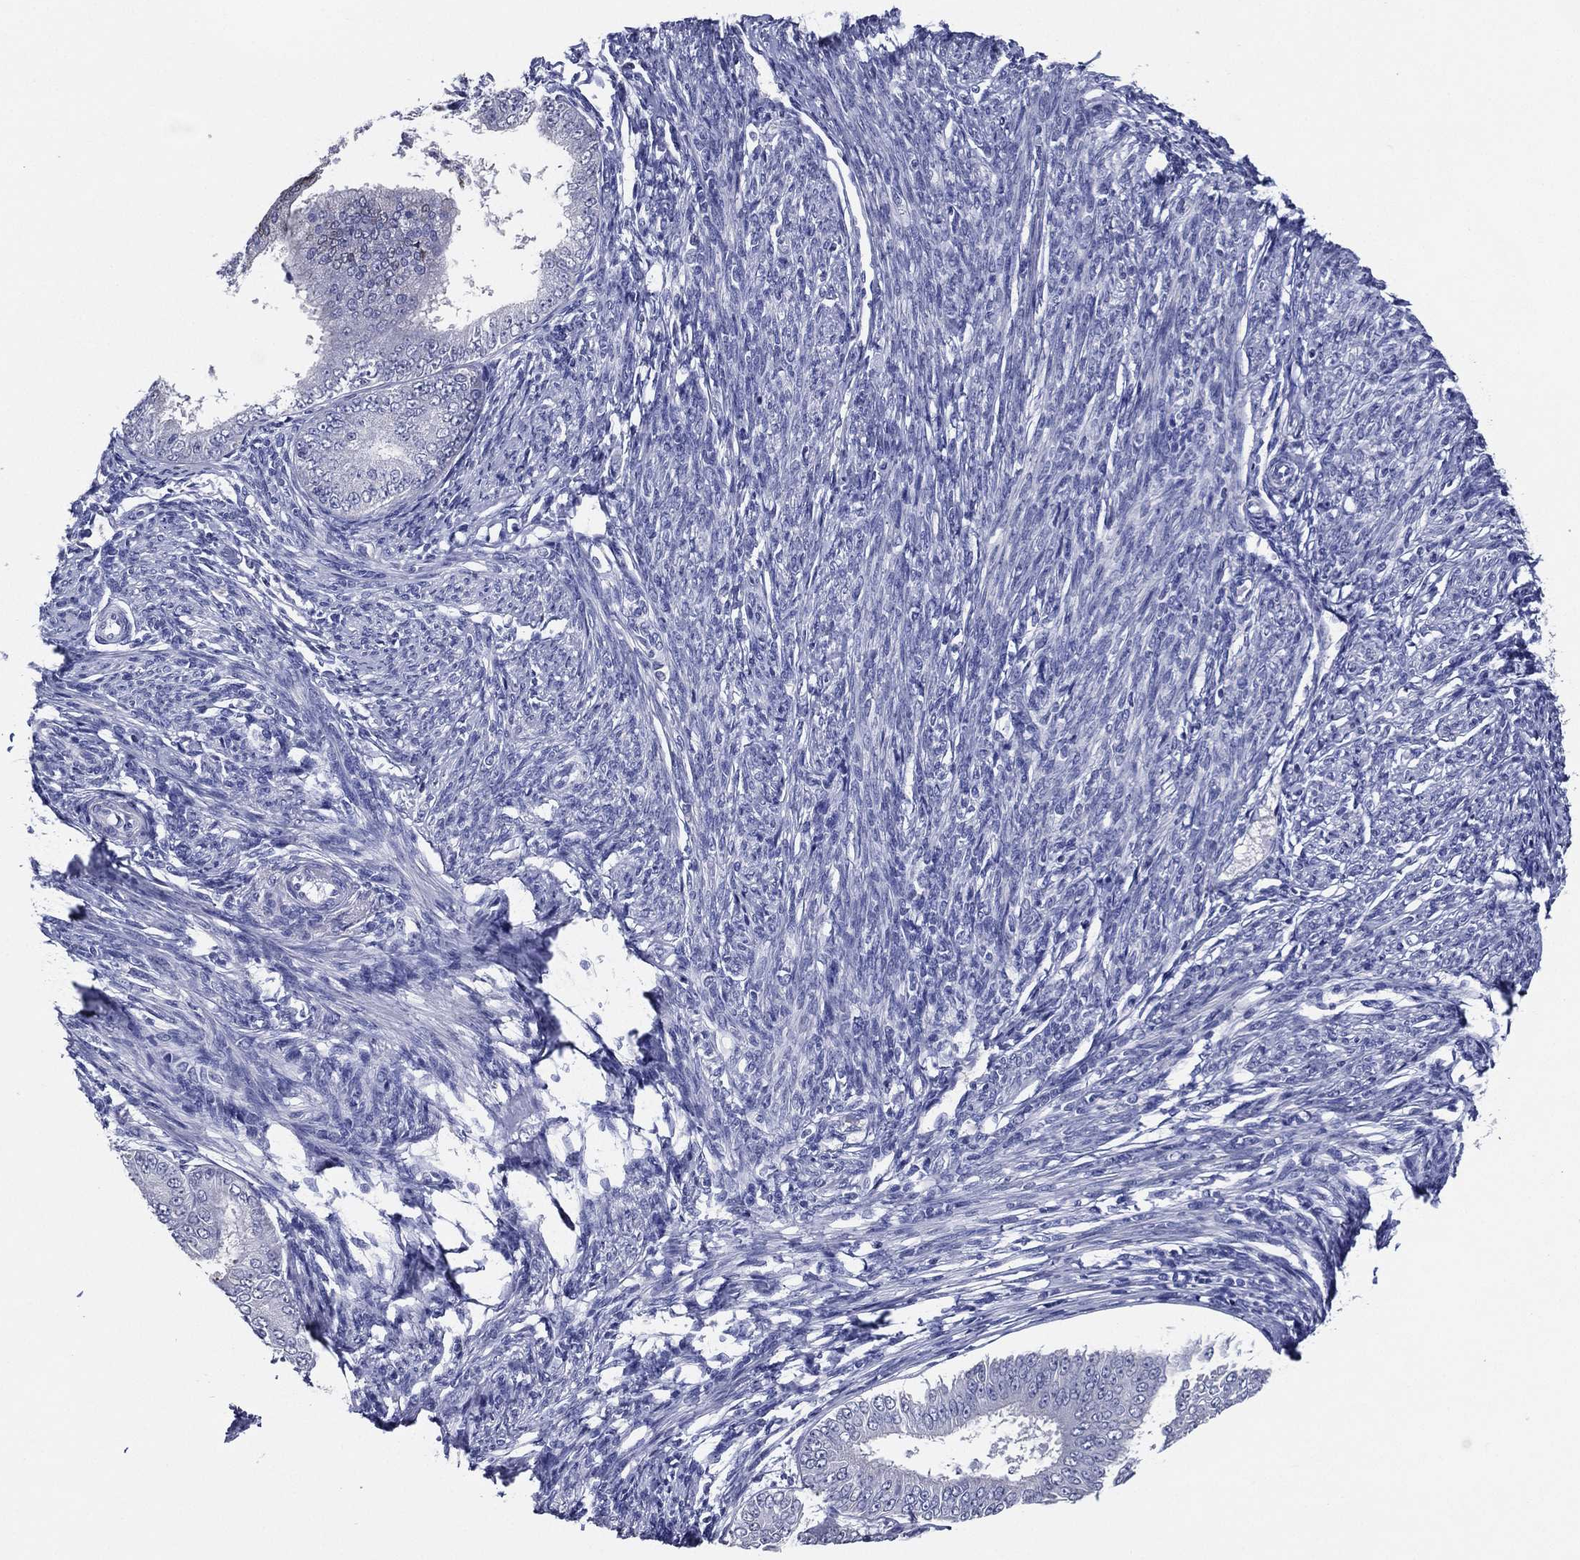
{"staining": {"intensity": "negative", "quantity": "none", "location": "none"}, "tissue": "endometrial cancer", "cell_type": "Tumor cells", "image_type": "cancer", "snomed": [{"axis": "morphology", "description": "Adenocarcinoma, NOS"}, {"axis": "topography", "description": "Endometrium"}], "caption": "IHC image of neoplastic tissue: adenocarcinoma (endometrial) stained with DAB shows no significant protein positivity in tumor cells. (DAB immunohistochemistry with hematoxylin counter stain).", "gene": "TFAP2A", "patient": {"sex": "female", "age": 63}}